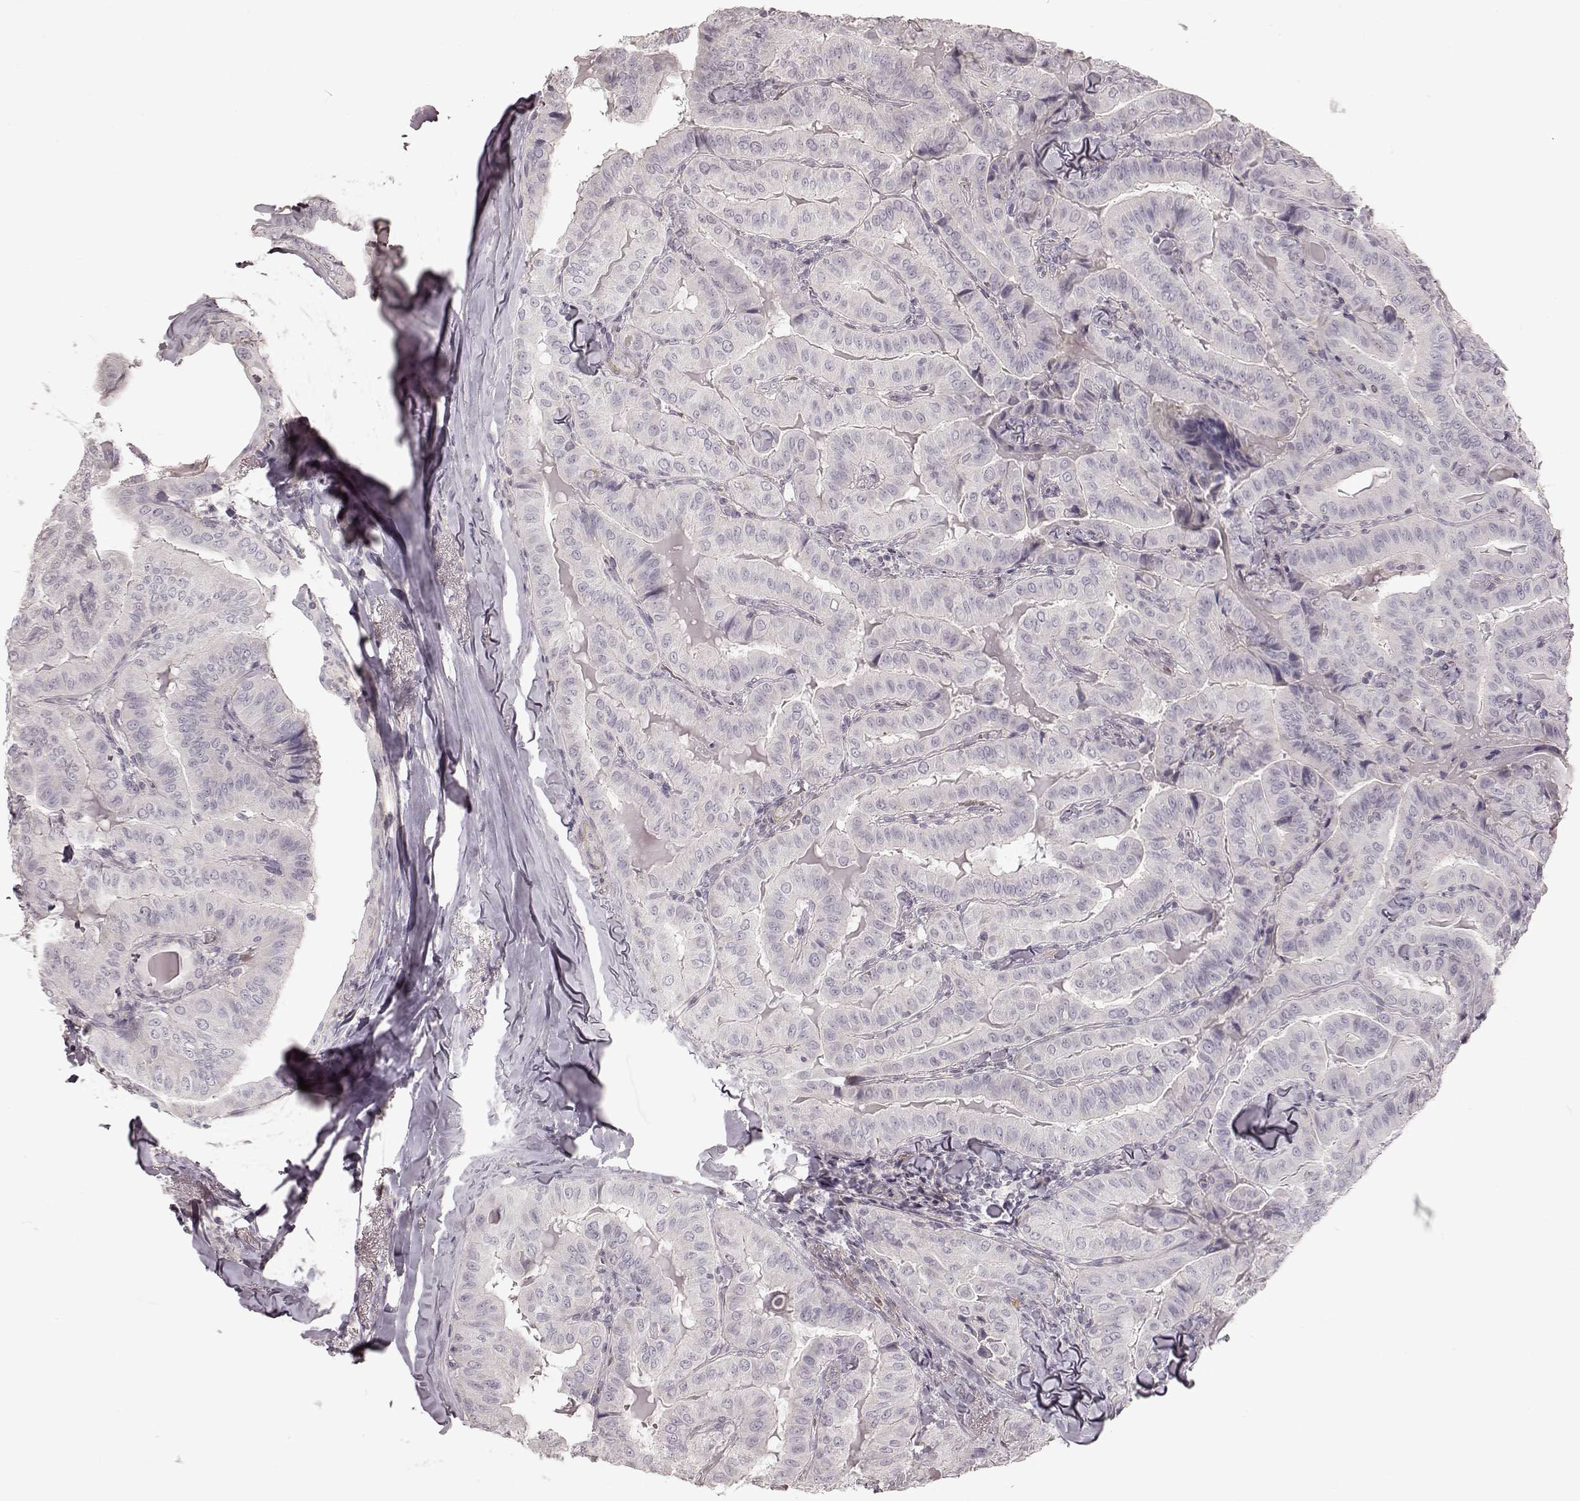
{"staining": {"intensity": "negative", "quantity": "none", "location": "none"}, "tissue": "thyroid cancer", "cell_type": "Tumor cells", "image_type": "cancer", "snomed": [{"axis": "morphology", "description": "Papillary adenocarcinoma, NOS"}, {"axis": "topography", "description": "Thyroid gland"}], "caption": "Tumor cells are negative for brown protein staining in thyroid papillary adenocarcinoma.", "gene": "PRLHR", "patient": {"sex": "female", "age": 68}}